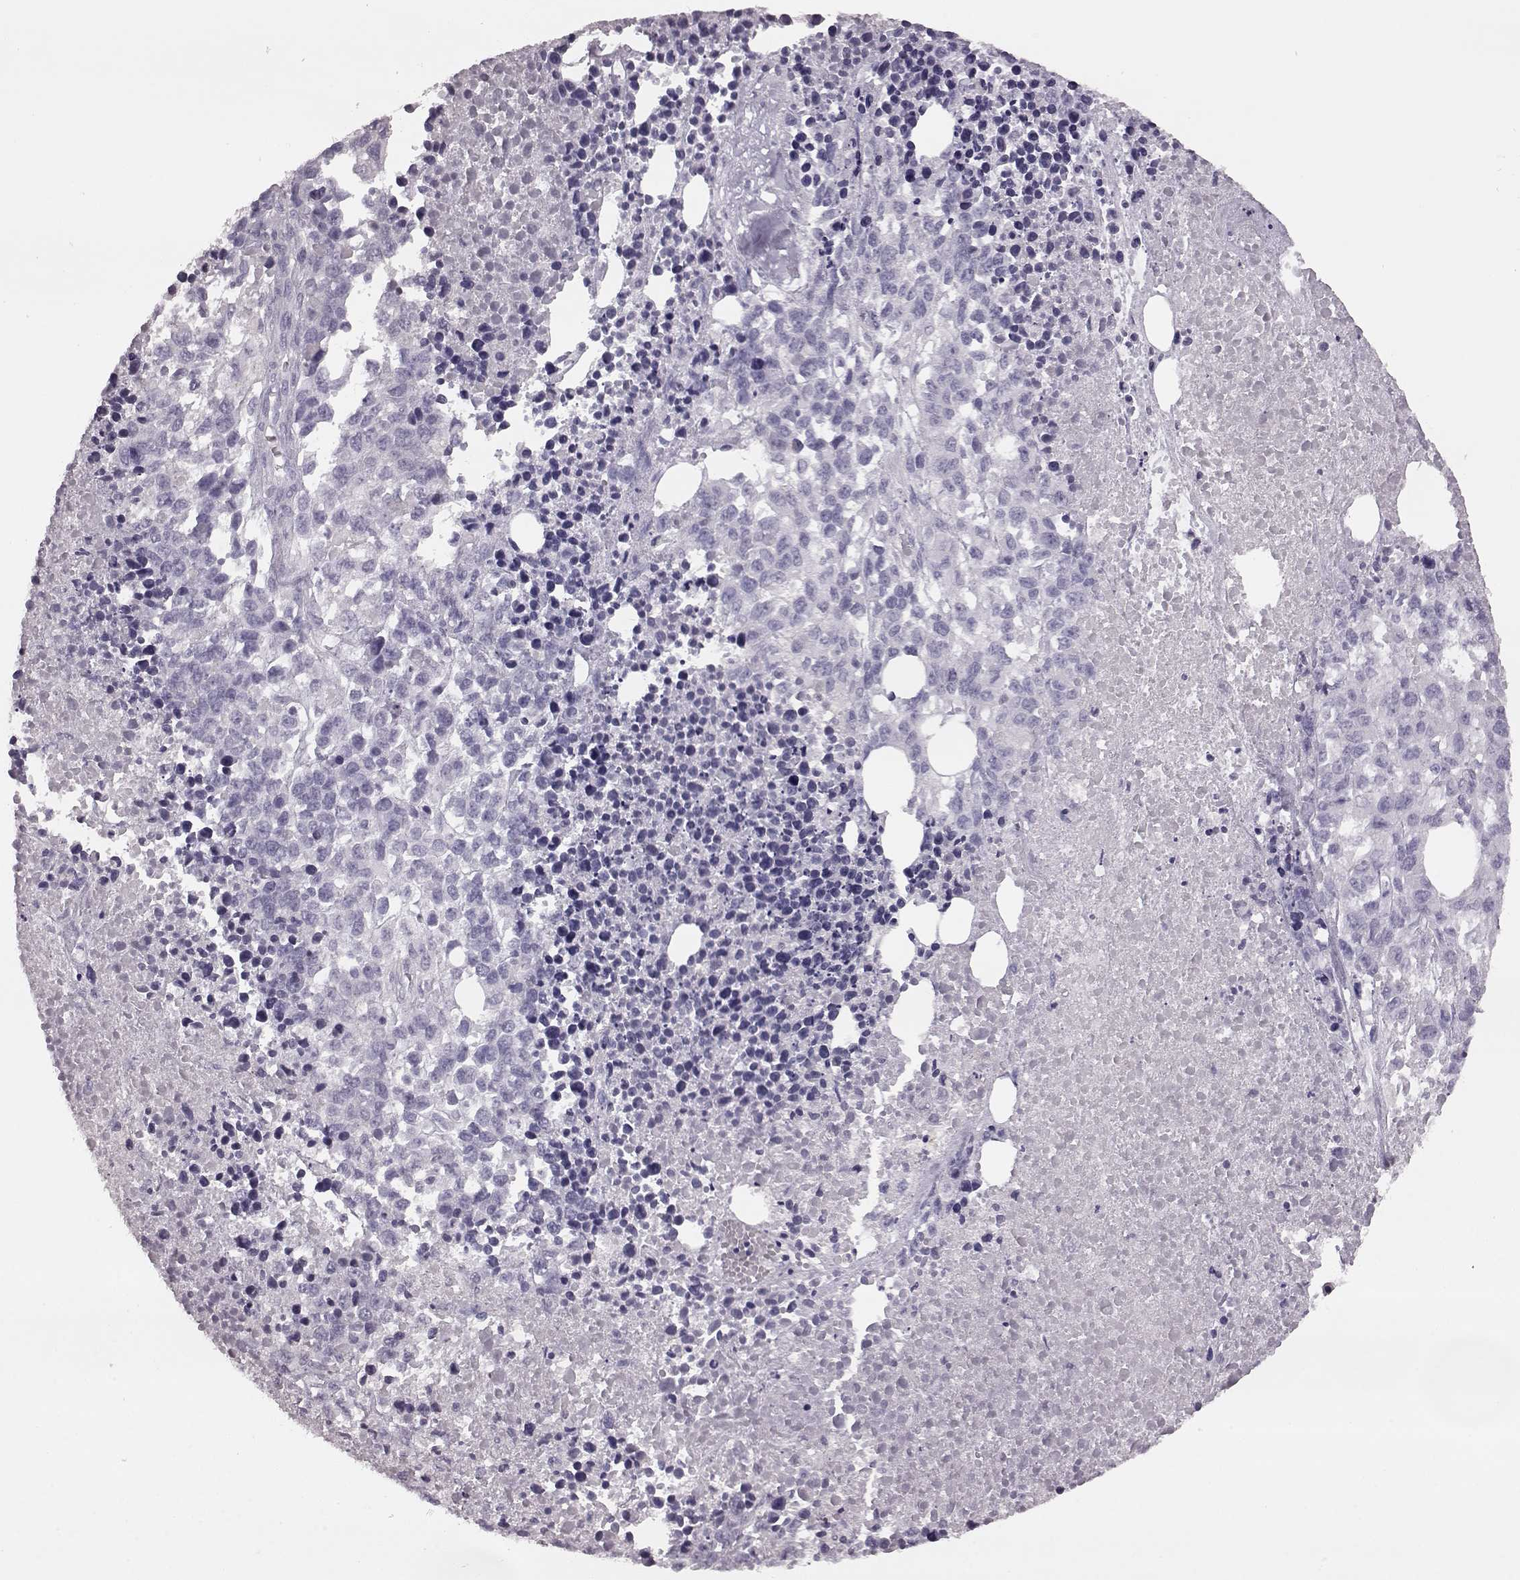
{"staining": {"intensity": "negative", "quantity": "none", "location": "none"}, "tissue": "melanoma", "cell_type": "Tumor cells", "image_type": "cancer", "snomed": [{"axis": "morphology", "description": "Malignant melanoma, Metastatic site"}, {"axis": "topography", "description": "Skin"}], "caption": "Immunohistochemistry (IHC) of human malignant melanoma (metastatic site) reveals no expression in tumor cells.", "gene": "CRYBA2", "patient": {"sex": "male", "age": 84}}